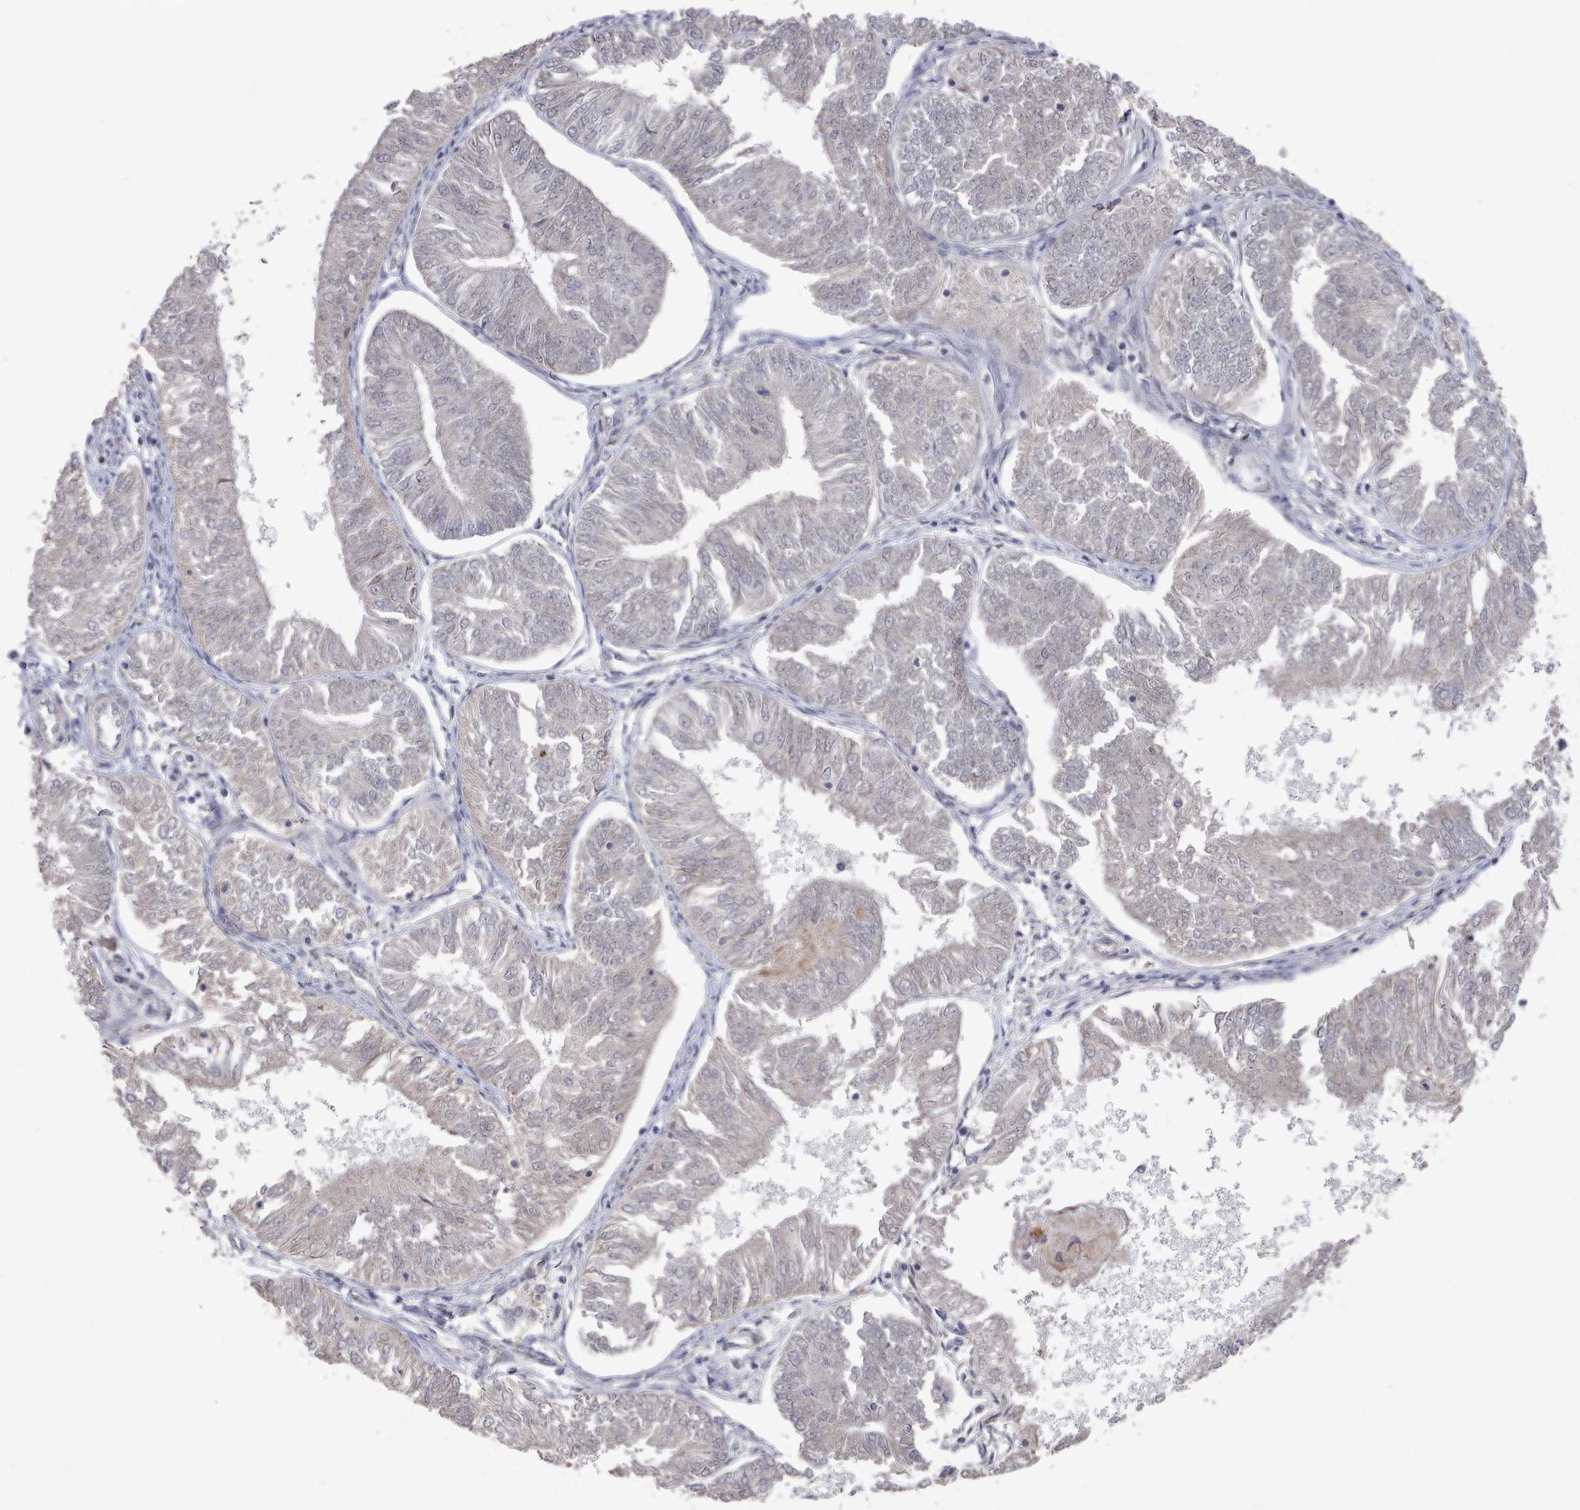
{"staining": {"intensity": "negative", "quantity": "none", "location": "none"}, "tissue": "endometrial cancer", "cell_type": "Tumor cells", "image_type": "cancer", "snomed": [{"axis": "morphology", "description": "Adenocarcinoma, NOS"}, {"axis": "topography", "description": "Endometrium"}], "caption": "IHC histopathology image of human endometrial adenocarcinoma stained for a protein (brown), which reveals no expression in tumor cells. (DAB IHC, high magnification).", "gene": "CPSF4", "patient": {"sex": "female", "age": 58}}